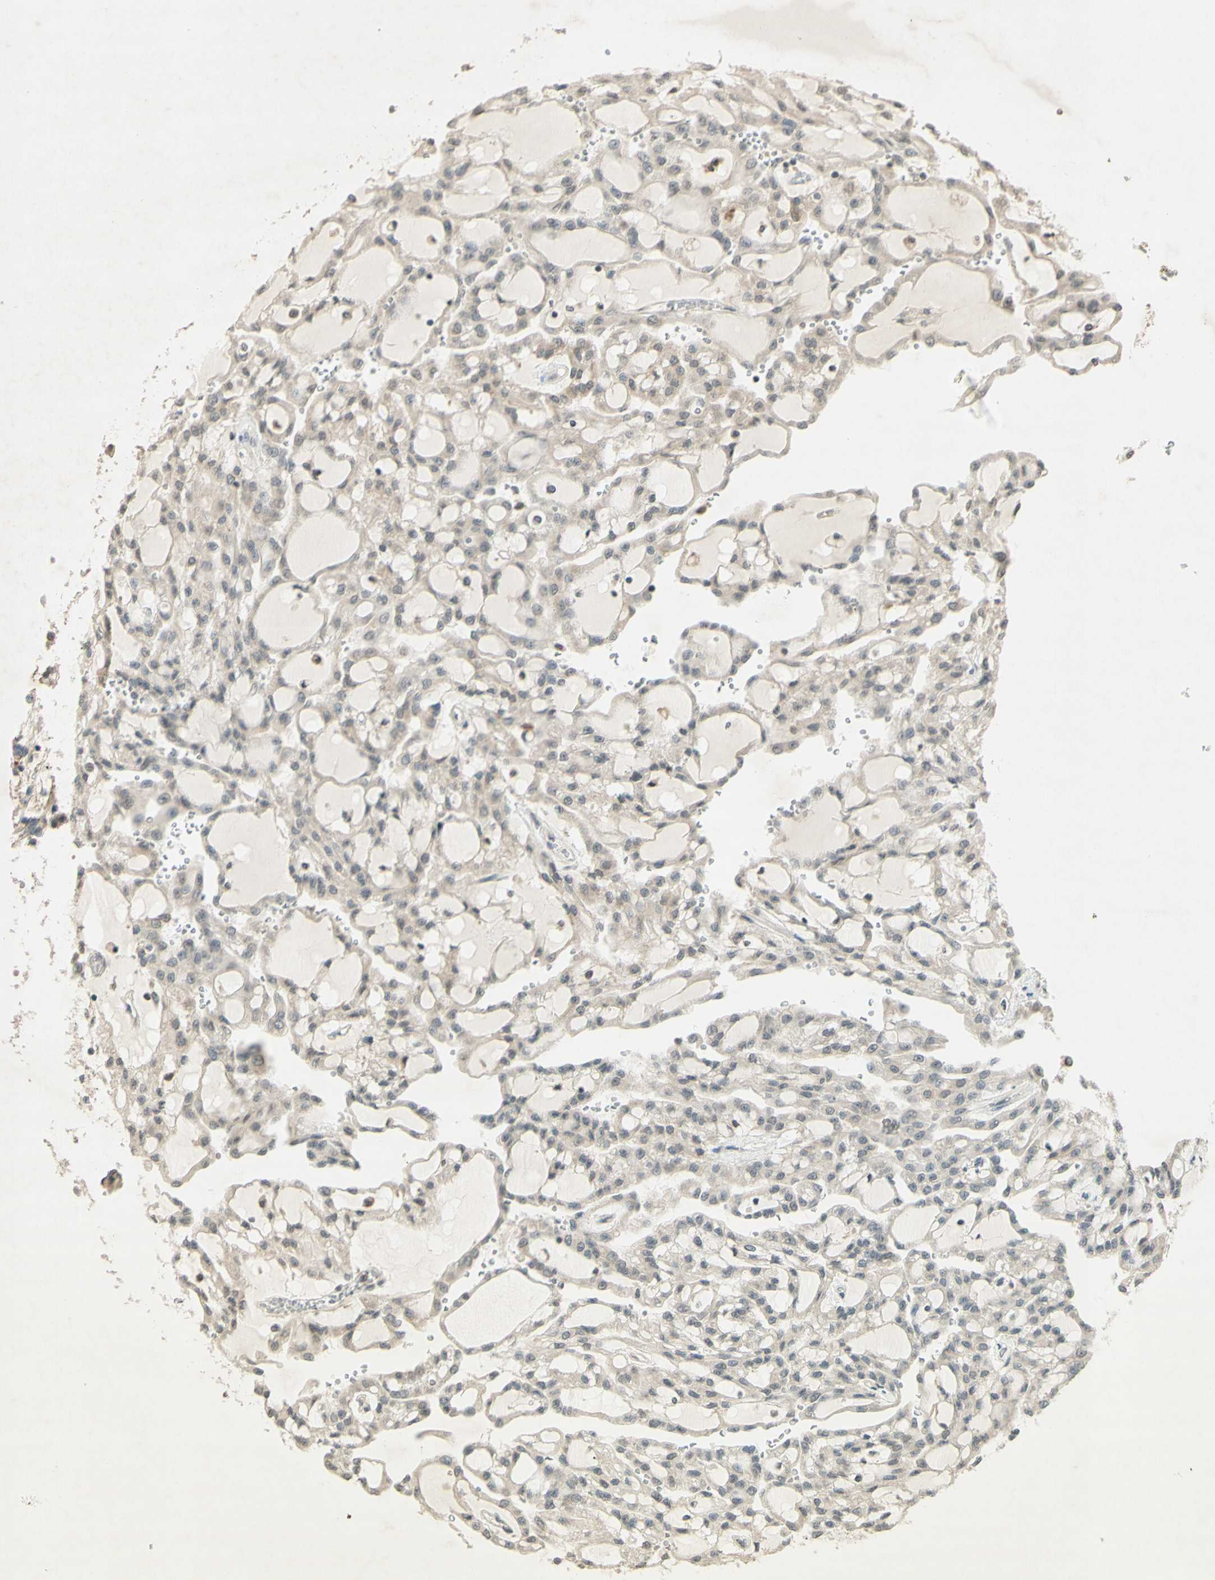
{"staining": {"intensity": "weak", "quantity": ">75%", "location": "cytoplasmic/membranous"}, "tissue": "renal cancer", "cell_type": "Tumor cells", "image_type": "cancer", "snomed": [{"axis": "morphology", "description": "Adenocarcinoma, NOS"}, {"axis": "topography", "description": "Kidney"}], "caption": "The histopathology image reveals immunohistochemical staining of renal cancer (adenocarcinoma). There is weak cytoplasmic/membranous staining is identified in about >75% of tumor cells.", "gene": "GLI1", "patient": {"sex": "male", "age": 63}}